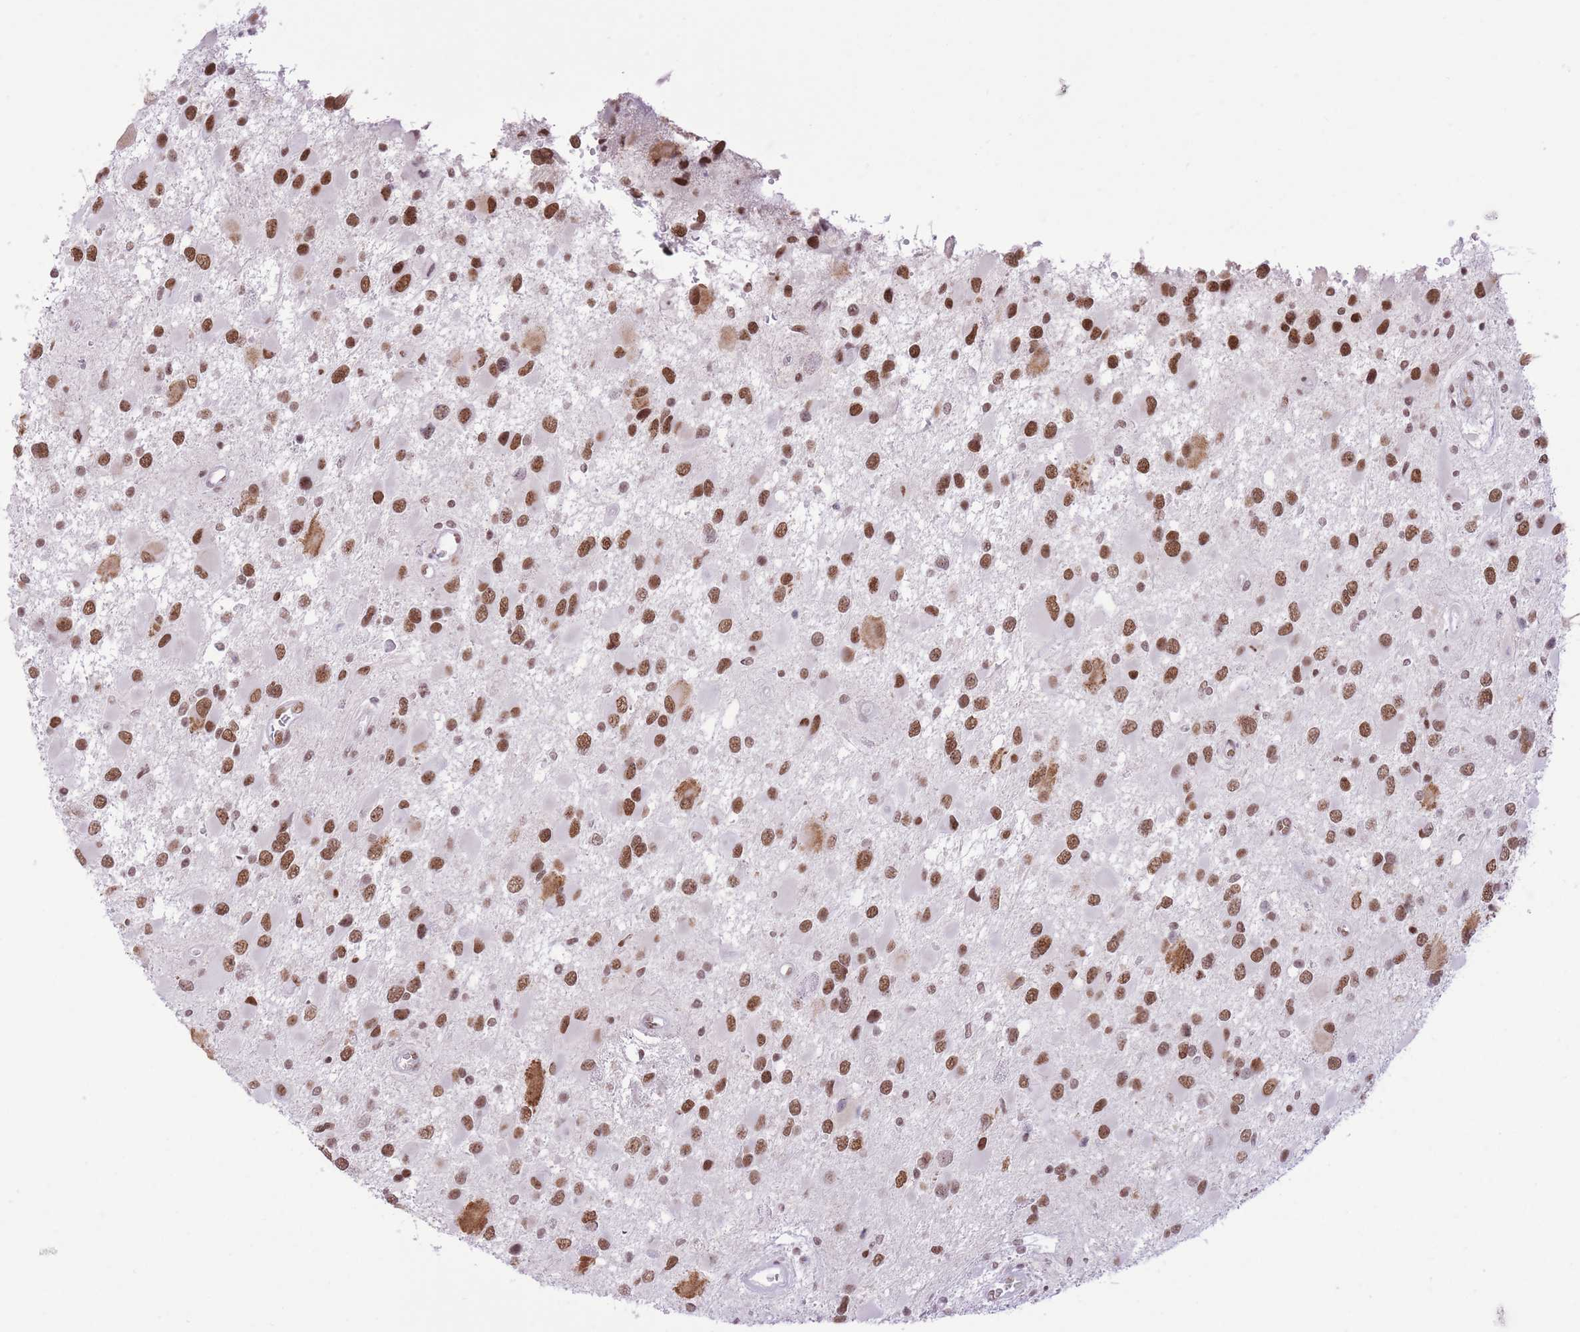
{"staining": {"intensity": "moderate", "quantity": ">75%", "location": "nuclear"}, "tissue": "glioma", "cell_type": "Tumor cells", "image_type": "cancer", "snomed": [{"axis": "morphology", "description": "Glioma, malignant, High grade"}, {"axis": "topography", "description": "Brain"}], "caption": "Protein expression analysis of high-grade glioma (malignant) exhibits moderate nuclear staining in approximately >75% of tumor cells. (DAB (3,3'-diaminobenzidine) IHC with brightfield microscopy, high magnification).", "gene": "ZBED5", "patient": {"sex": "male", "age": 53}}